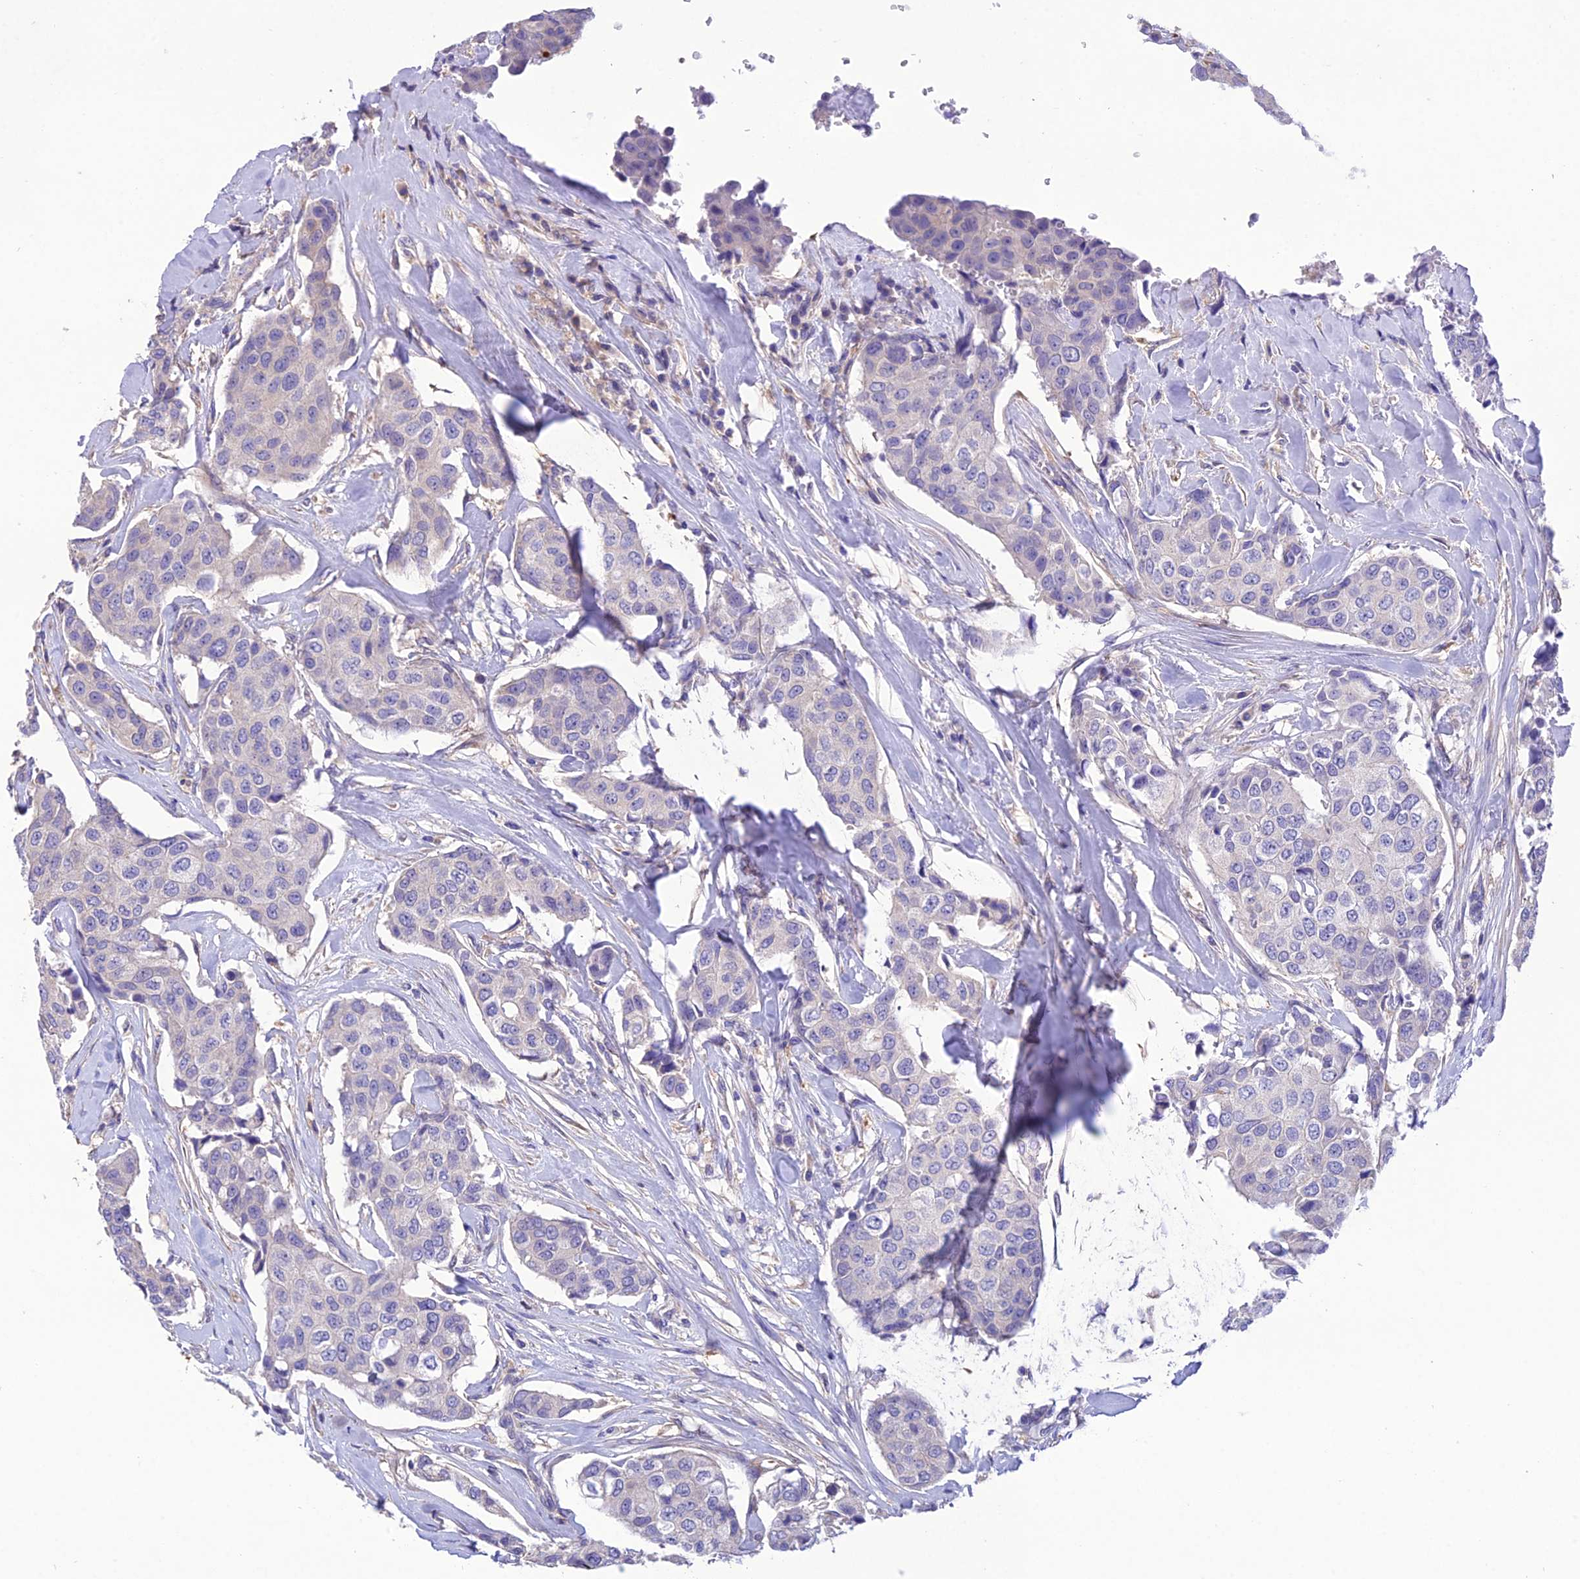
{"staining": {"intensity": "negative", "quantity": "none", "location": "none"}, "tissue": "breast cancer", "cell_type": "Tumor cells", "image_type": "cancer", "snomed": [{"axis": "morphology", "description": "Duct carcinoma"}, {"axis": "topography", "description": "Breast"}], "caption": "The immunohistochemistry (IHC) histopathology image has no significant positivity in tumor cells of breast intraductal carcinoma tissue. Brightfield microscopy of immunohistochemistry (IHC) stained with DAB (brown) and hematoxylin (blue), captured at high magnification.", "gene": "SNX24", "patient": {"sex": "female", "age": 80}}